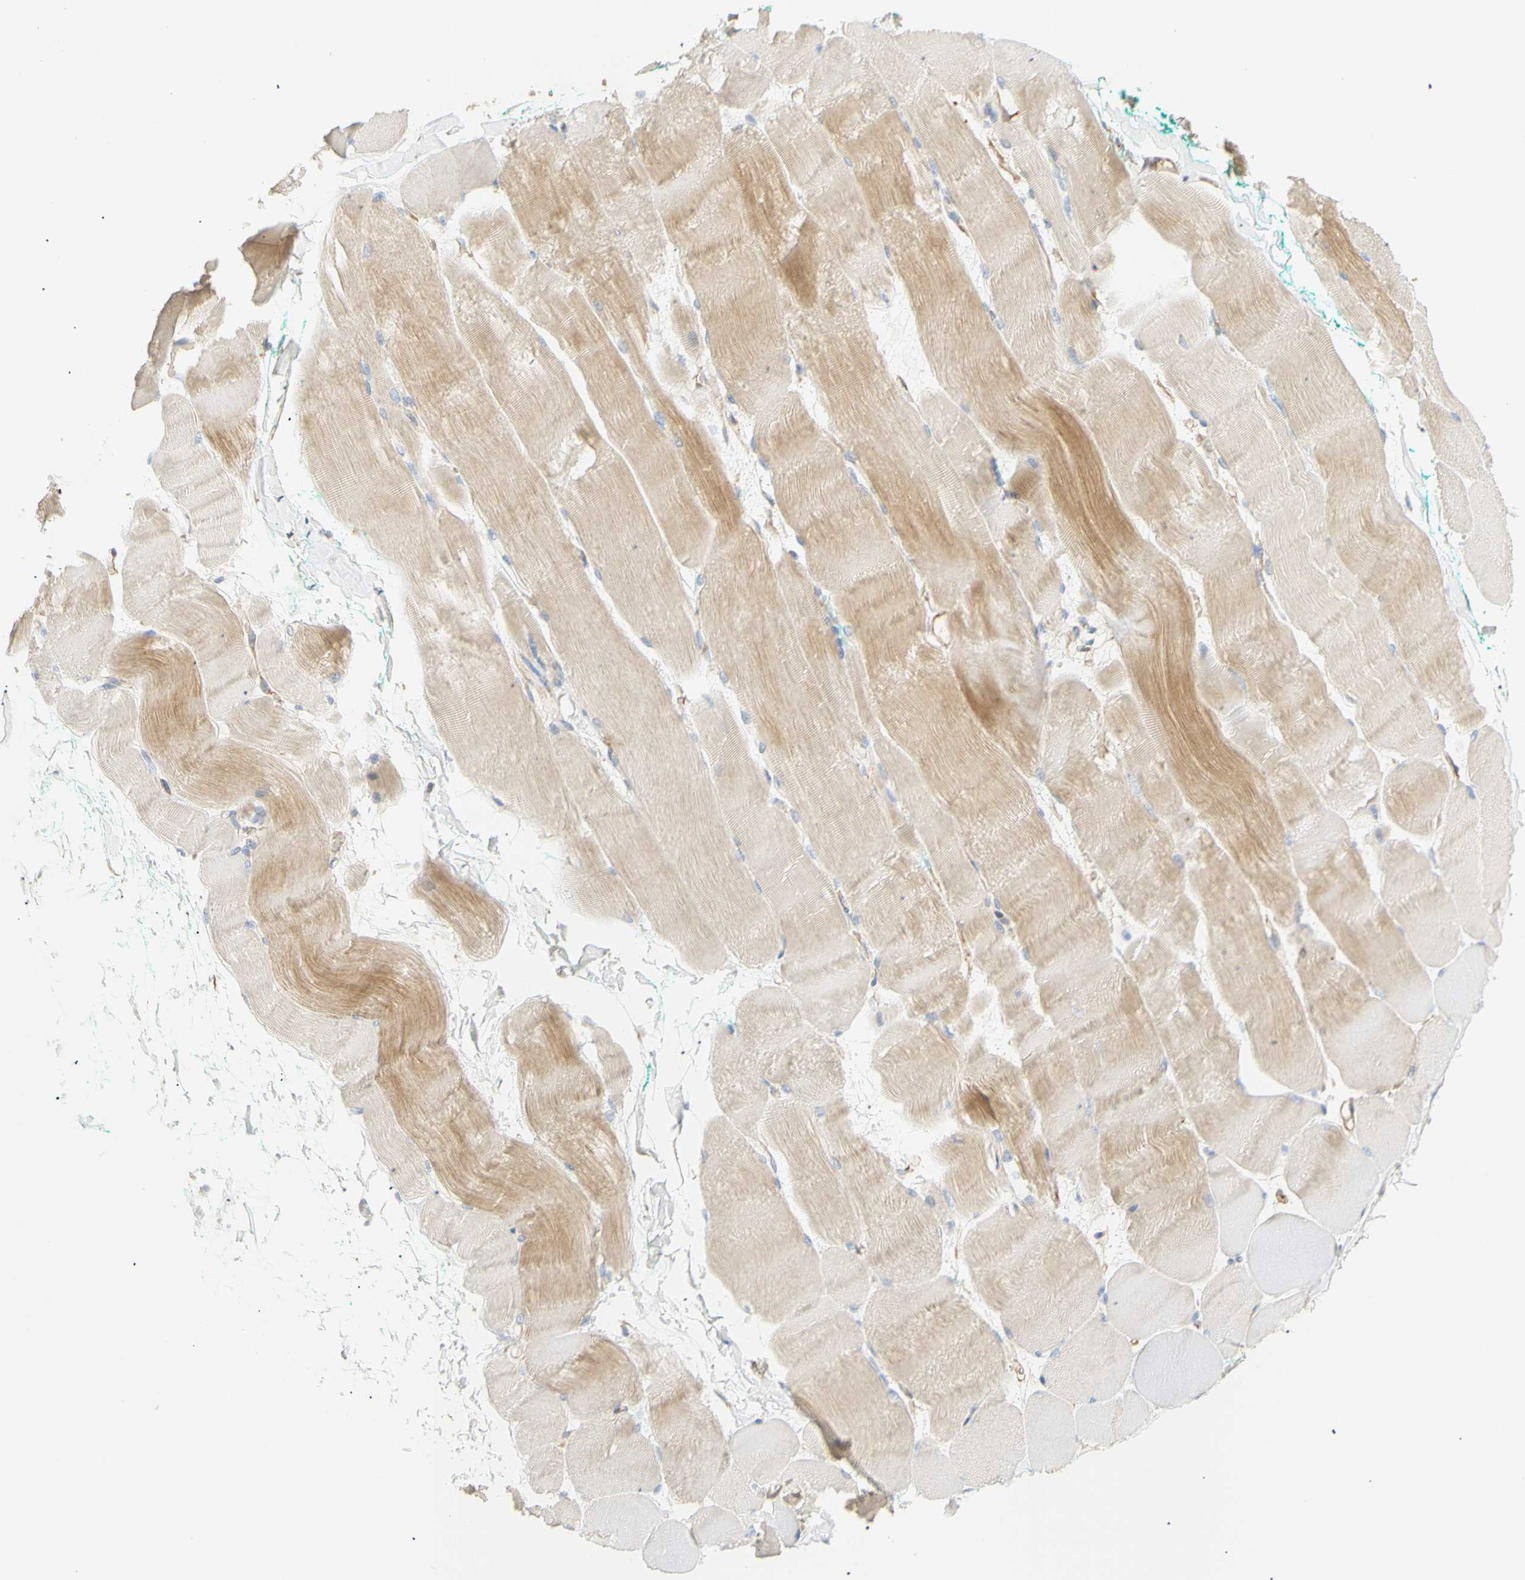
{"staining": {"intensity": "moderate", "quantity": "25%-75%", "location": "cytoplasmic/membranous"}, "tissue": "skeletal muscle", "cell_type": "Myocytes", "image_type": "normal", "snomed": [{"axis": "morphology", "description": "Normal tissue, NOS"}, {"axis": "morphology", "description": "Squamous cell carcinoma, NOS"}, {"axis": "topography", "description": "Skeletal muscle"}], "caption": "About 25%-75% of myocytes in unremarkable skeletal muscle display moderate cytoplasmic/membranous protein positivity as visualized by brown immunohistochemical staining.", "gene": "KCNE4", "patient": {"sex": "male", "age": 51}}